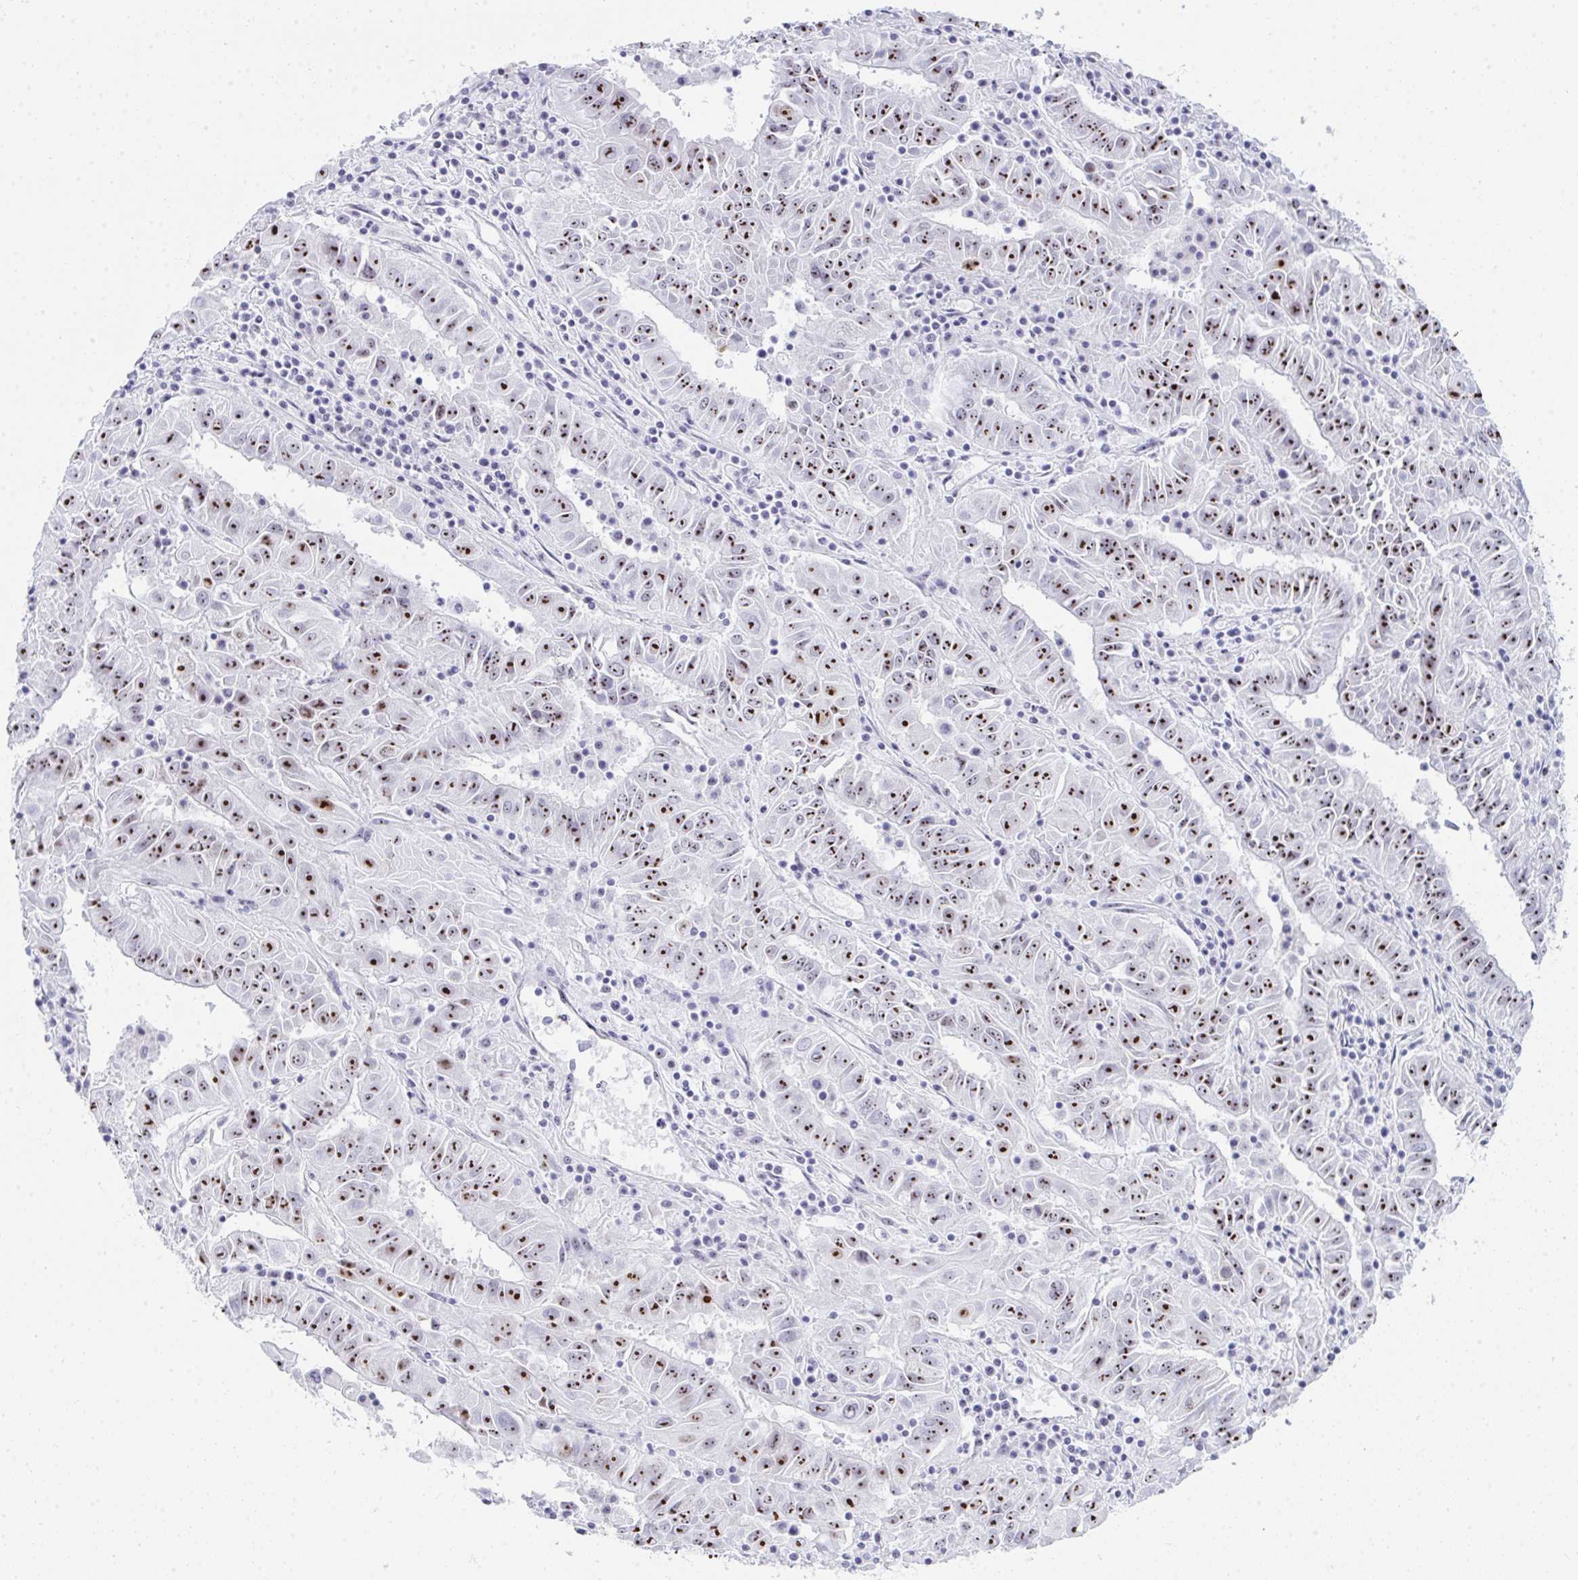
{"staining": {"intensity": "strong", "quantity": ">75%", "location": "nuclear"}, "tissue": "pancreatic cancer", "cell_type": "Tumor cells", "image_type": "cancer", "snomed": [{"axis": "morphology", "description": "Adenocarcinoma, NOS"}, {"axis": "topography", "description": "Pancreas"}], "caption": "High-magnification brightfield microscopy of pancreatic cancer stained with DAB (brown) and counterstained with hematoxylin (blue). tumor cells exhibit strong nuclear positivity is appreciated in approximately>75% of cells. The protein of interest is shown in brown color, while the nuclei are stained blue.", "gene": "NOP10", "patient": {"sex": "male", "age": 63}}